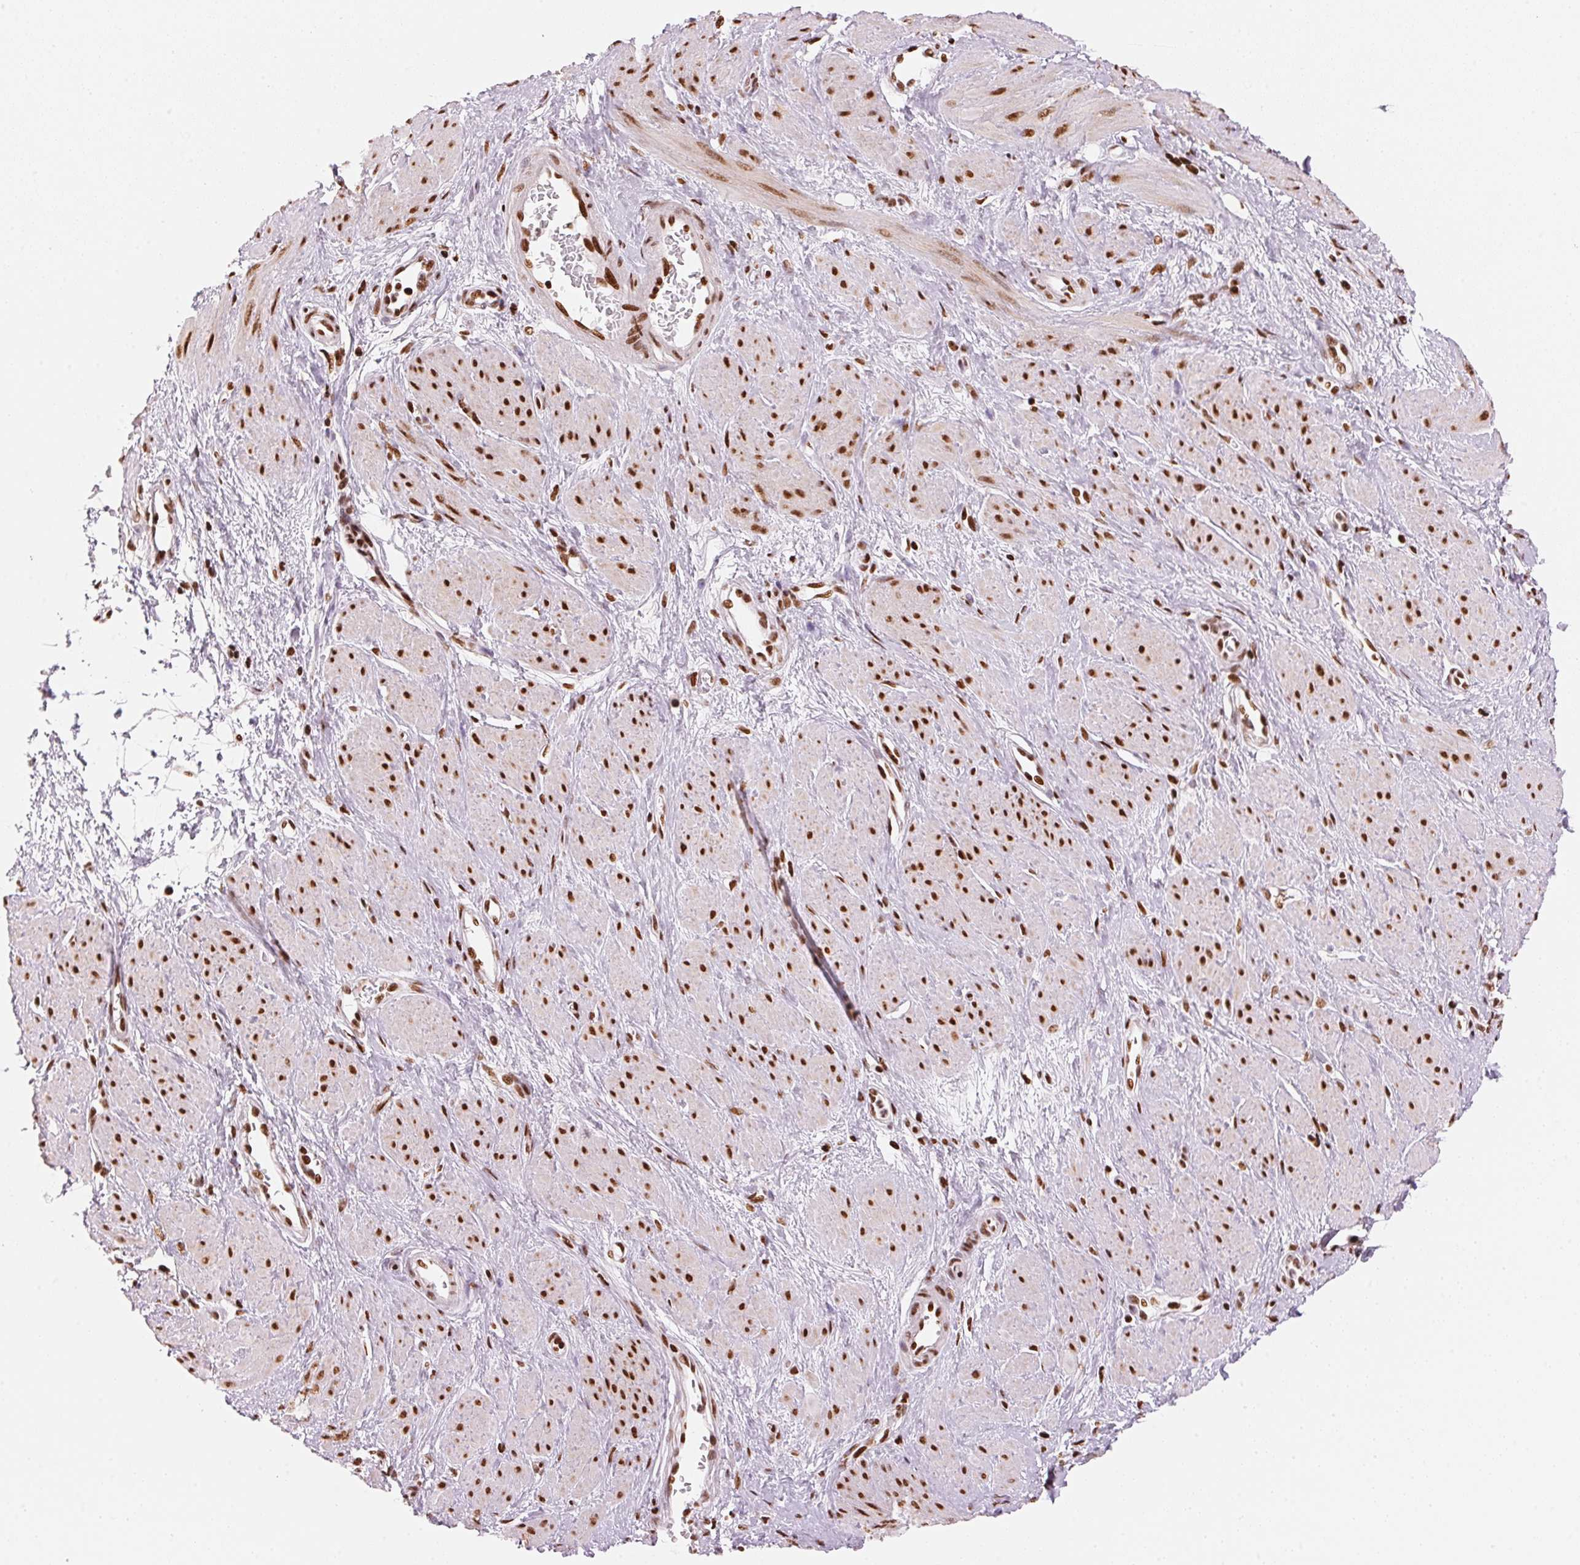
{"staining": {"intensity": "strong", "quantity": ">75%", "location": "nuclear"}, "tissue": "smooth muscle", "cell_type": "Smooth muscle cells", "image_type": "normal", "snomed": [{"axis": "morphology", "description": "Normal tissue, NOS"}, {"axis": "topography", "description": "Smooth muscle"}, {"axis": "topography", "description": "Uterus"}], "caption": "The immunohistochemical stain shows strong nuclear positivity in smooth muscle cells of benign smooth muscle. (DAB IHC with brightfield microscopy, high magnification).", "gene": "NXF1", "patient": {"sex": "female", "age": 39}}